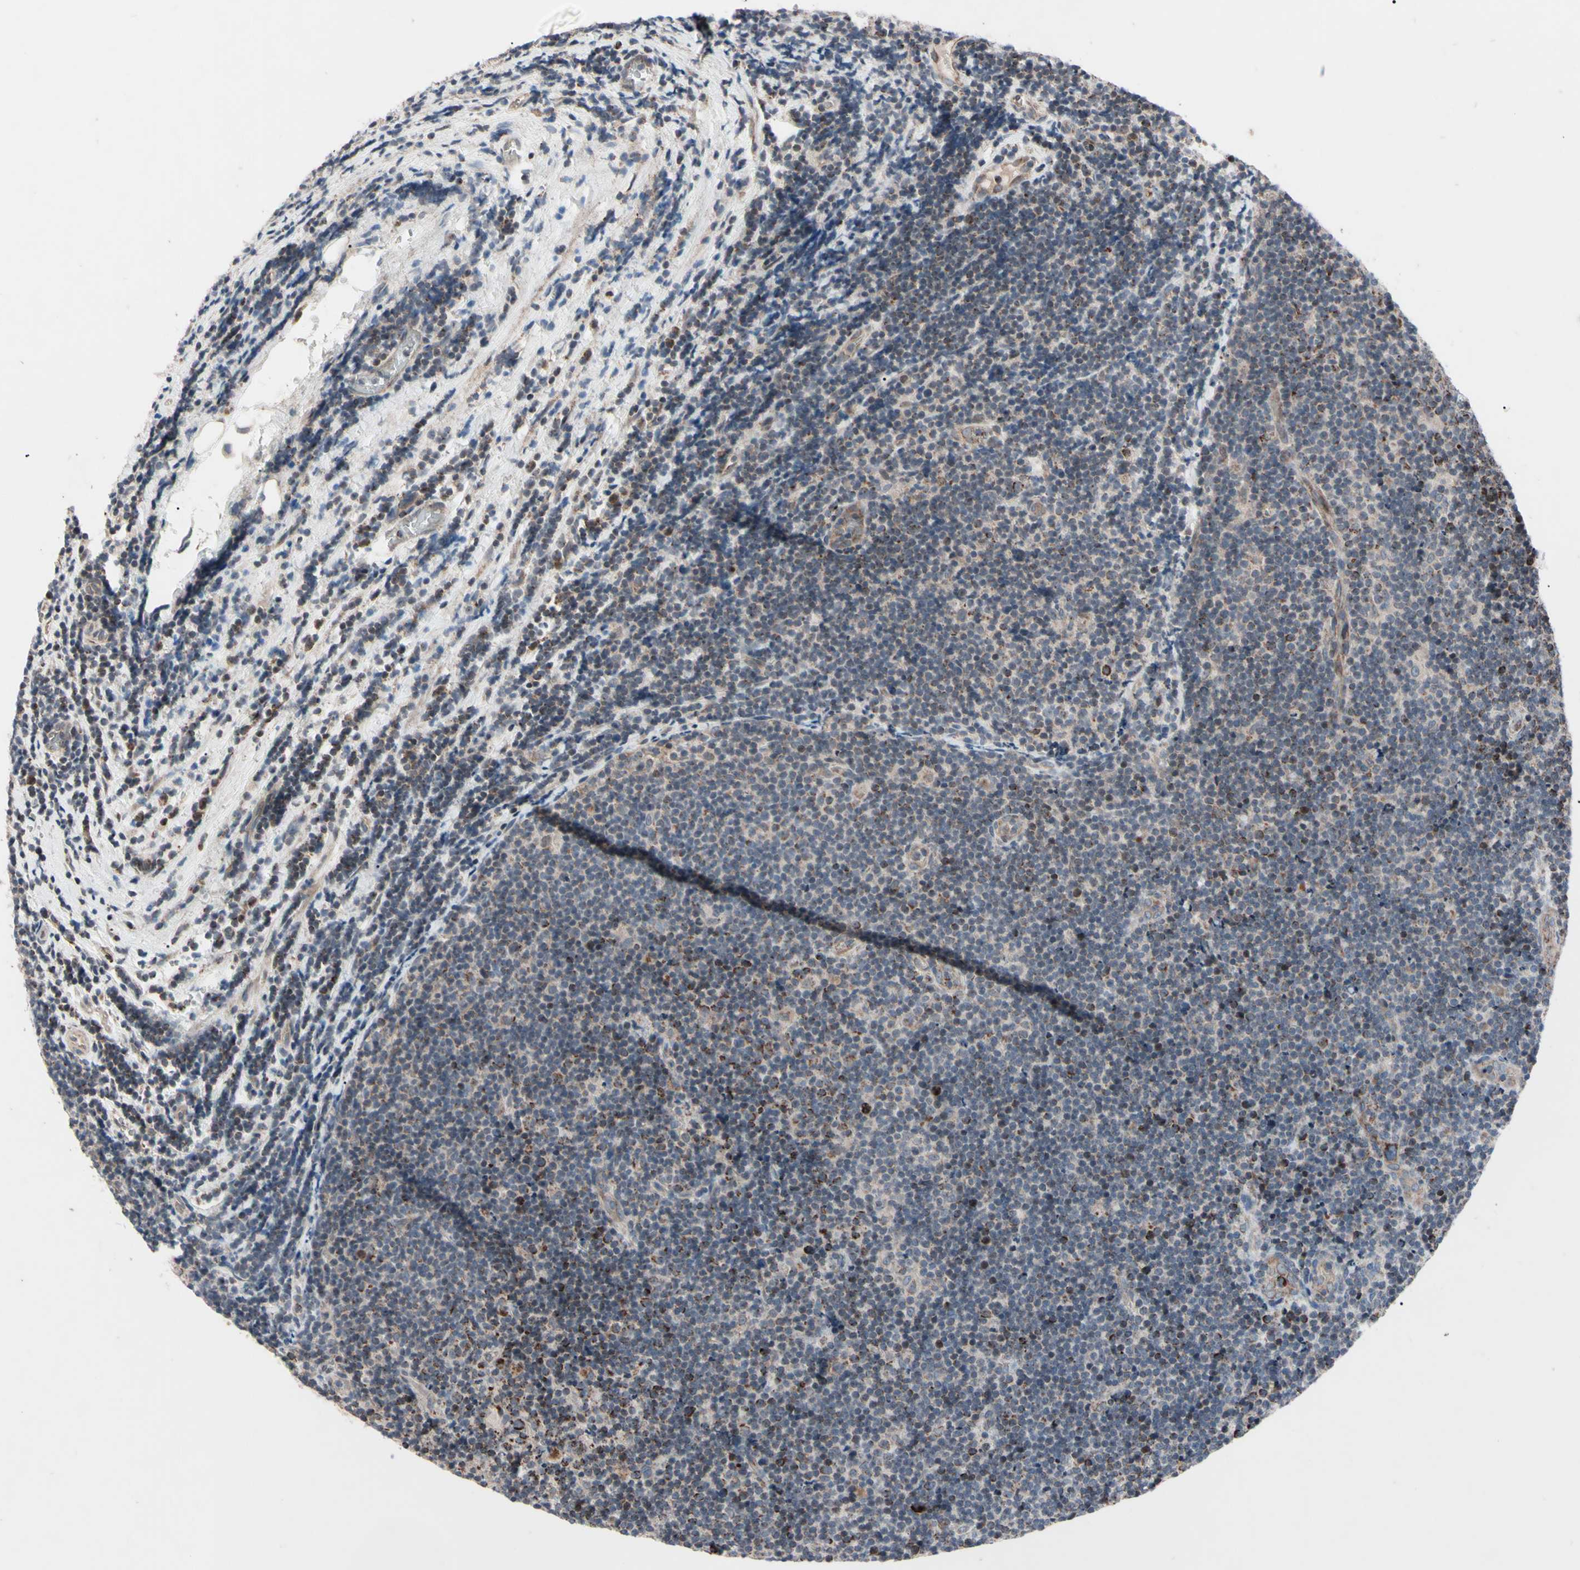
{"staining": {"intensity": "weak", "quantity": "<25%", "location": "cytoplasmic/membranous"}, "tissue": "lymphoma", "cell_type": "Tumor cells", "image_type": "cancer", "snomed": [{"axis": "morphology", "description": "Malignant lymphoma, non-Hodgkin's type, Low grade"}, {"axis": "topography", "description": "Lymph node"}], "caption": "DAB immunohistochemical staining of lymphoma shows no significant positivity in tumor cells.", "gene": "TNFRSF1A", "patient": {"sex": "male", "age": 83}}